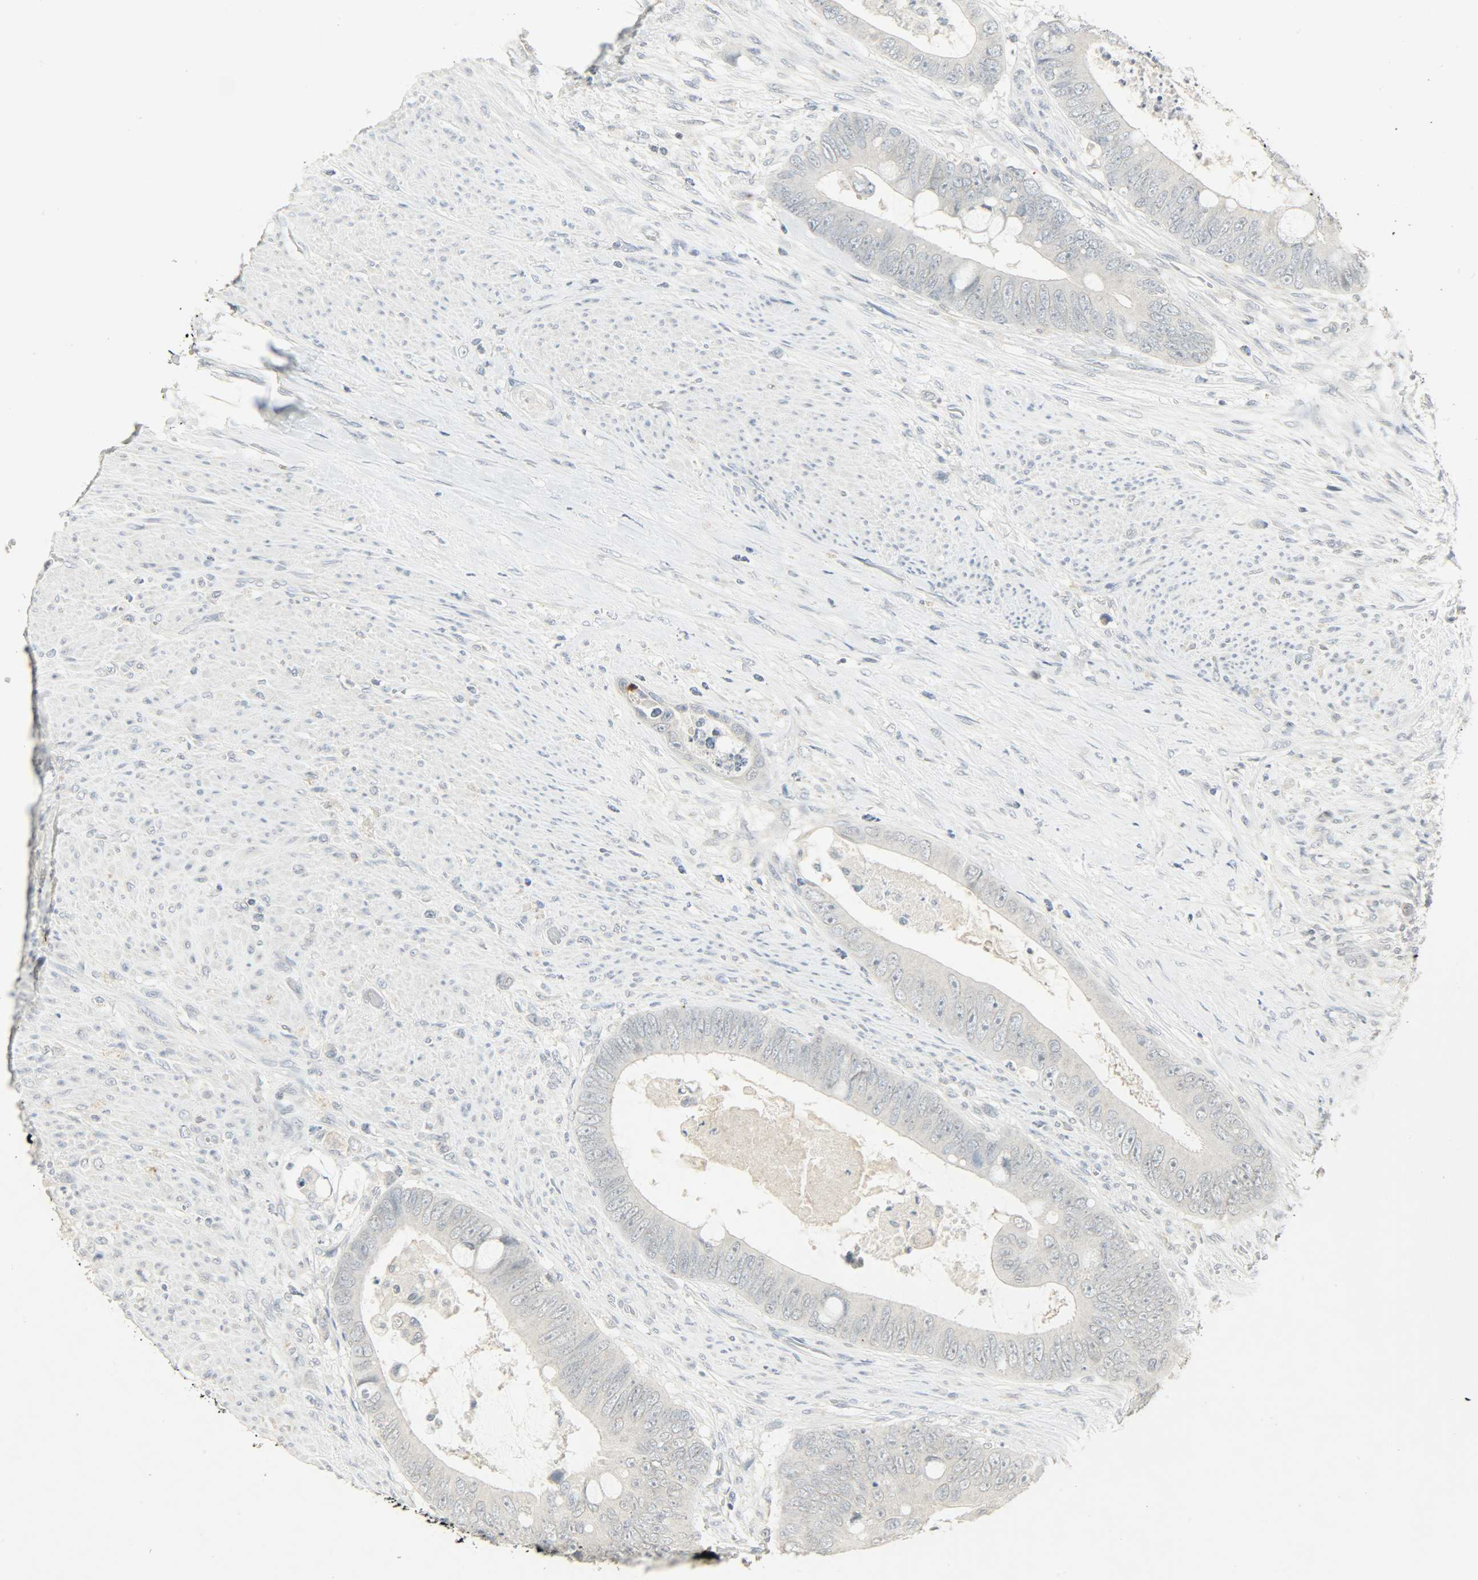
{"staining": {"intensity": "negative", "quantity": "none", "location": "none"}, "tissue": "colorectal cancer", "cell_type": "Tumor cells", "image_type": "cancer", "snomed": [{"axis": "morphology", "description": "Adenocarcinoma, NOS"}, {"axis": "topography", "description": "Rectum"}], "caption": "Photomicrograph shows no protein positivity in tumor cells of colorectal cancer (adenocarcinoma) tissue. (Brightfield microscopy of DAB (3,3'-diaminobenzidine) immunohistochemistry (IHC) at high magnification).", "gene": "CAMK4", "patient": {"sex": "female", "age": 77}}